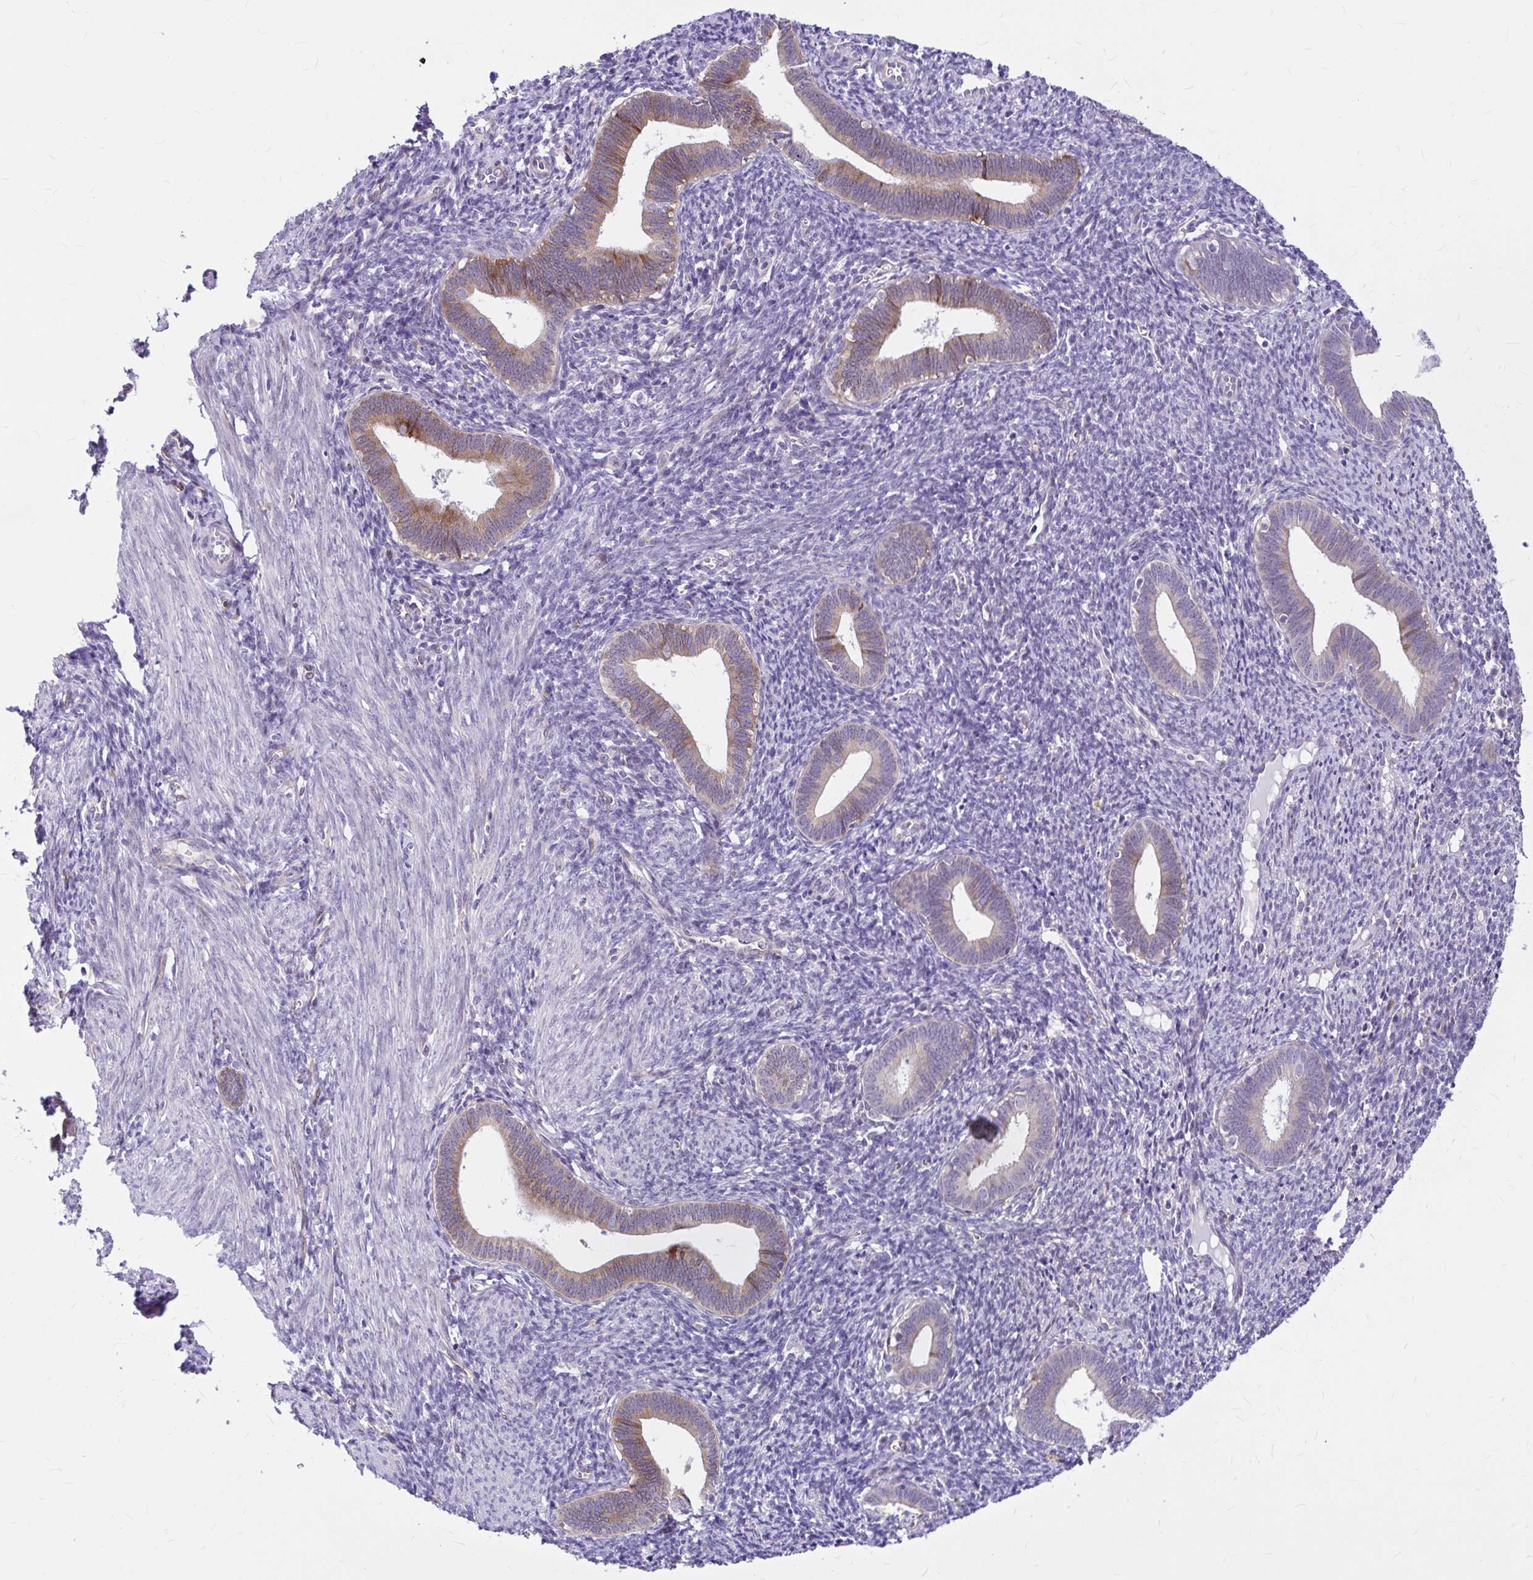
{"staining": {"intensity": "negative", "quantity": "none", "location": "none"}, "tissue": "endometrium", "cell_type": "Cells in endometrial stroma", "image_type": "normal", "snomed": [{"axis": "morphology", "description": "Normal tissue, NOS"}, {"axis": "topography", "description": "Endometrium"}], "caption": "This is an IHC photomicrograph of unremarkable human endometrium. There is no staining in cells in endometrial stroma.", "gene": "GABBR2", "patient": {"sex": "female", "age": 41}}